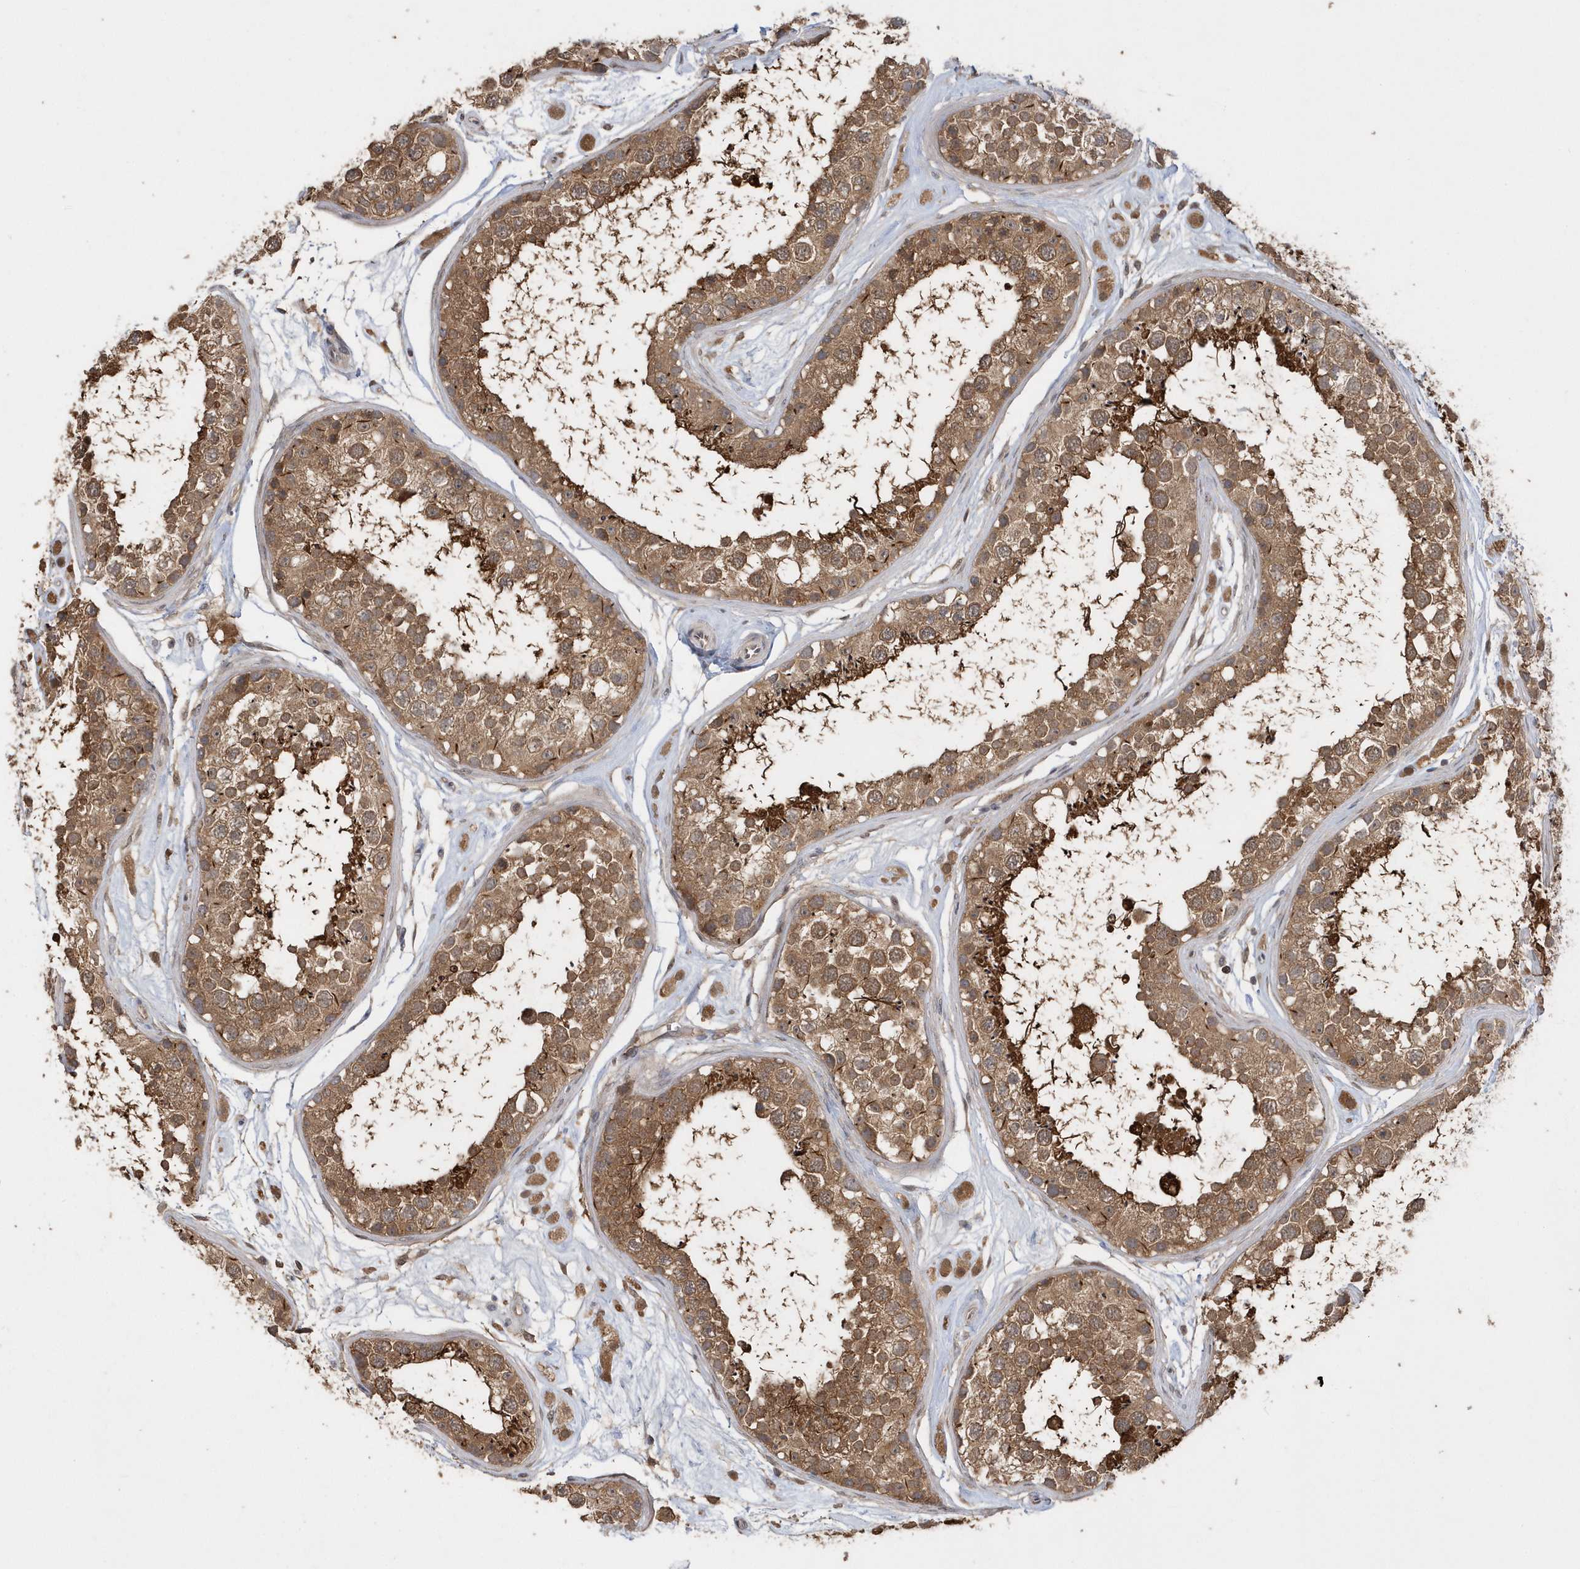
{"staining": {"intensity": "moderate", "quantity": ">75%", "location": "cytoplasmic/membranous"}, "tissue": "testis", "cell_type": "Cells in seminiferous ducts", "image_type": "normal", "snomed": [{"axis": "morphology", "description": "Normal tissue, NOS"}, {"axis": "topography", "description": "Testis"}], "caption": "A histopathology image of testis stained for a protein demonstrates moderate cytoplasmic/membranous brown staining in cells in seminiferous ducts. The staining was performed using DAB to visualize the protein expression in brown, while the nuclei were stained in blue with hematoxylin (Magnification: 20x).", "gene": "RPEL1", "patient": {"sex": "male", "age": 25}}